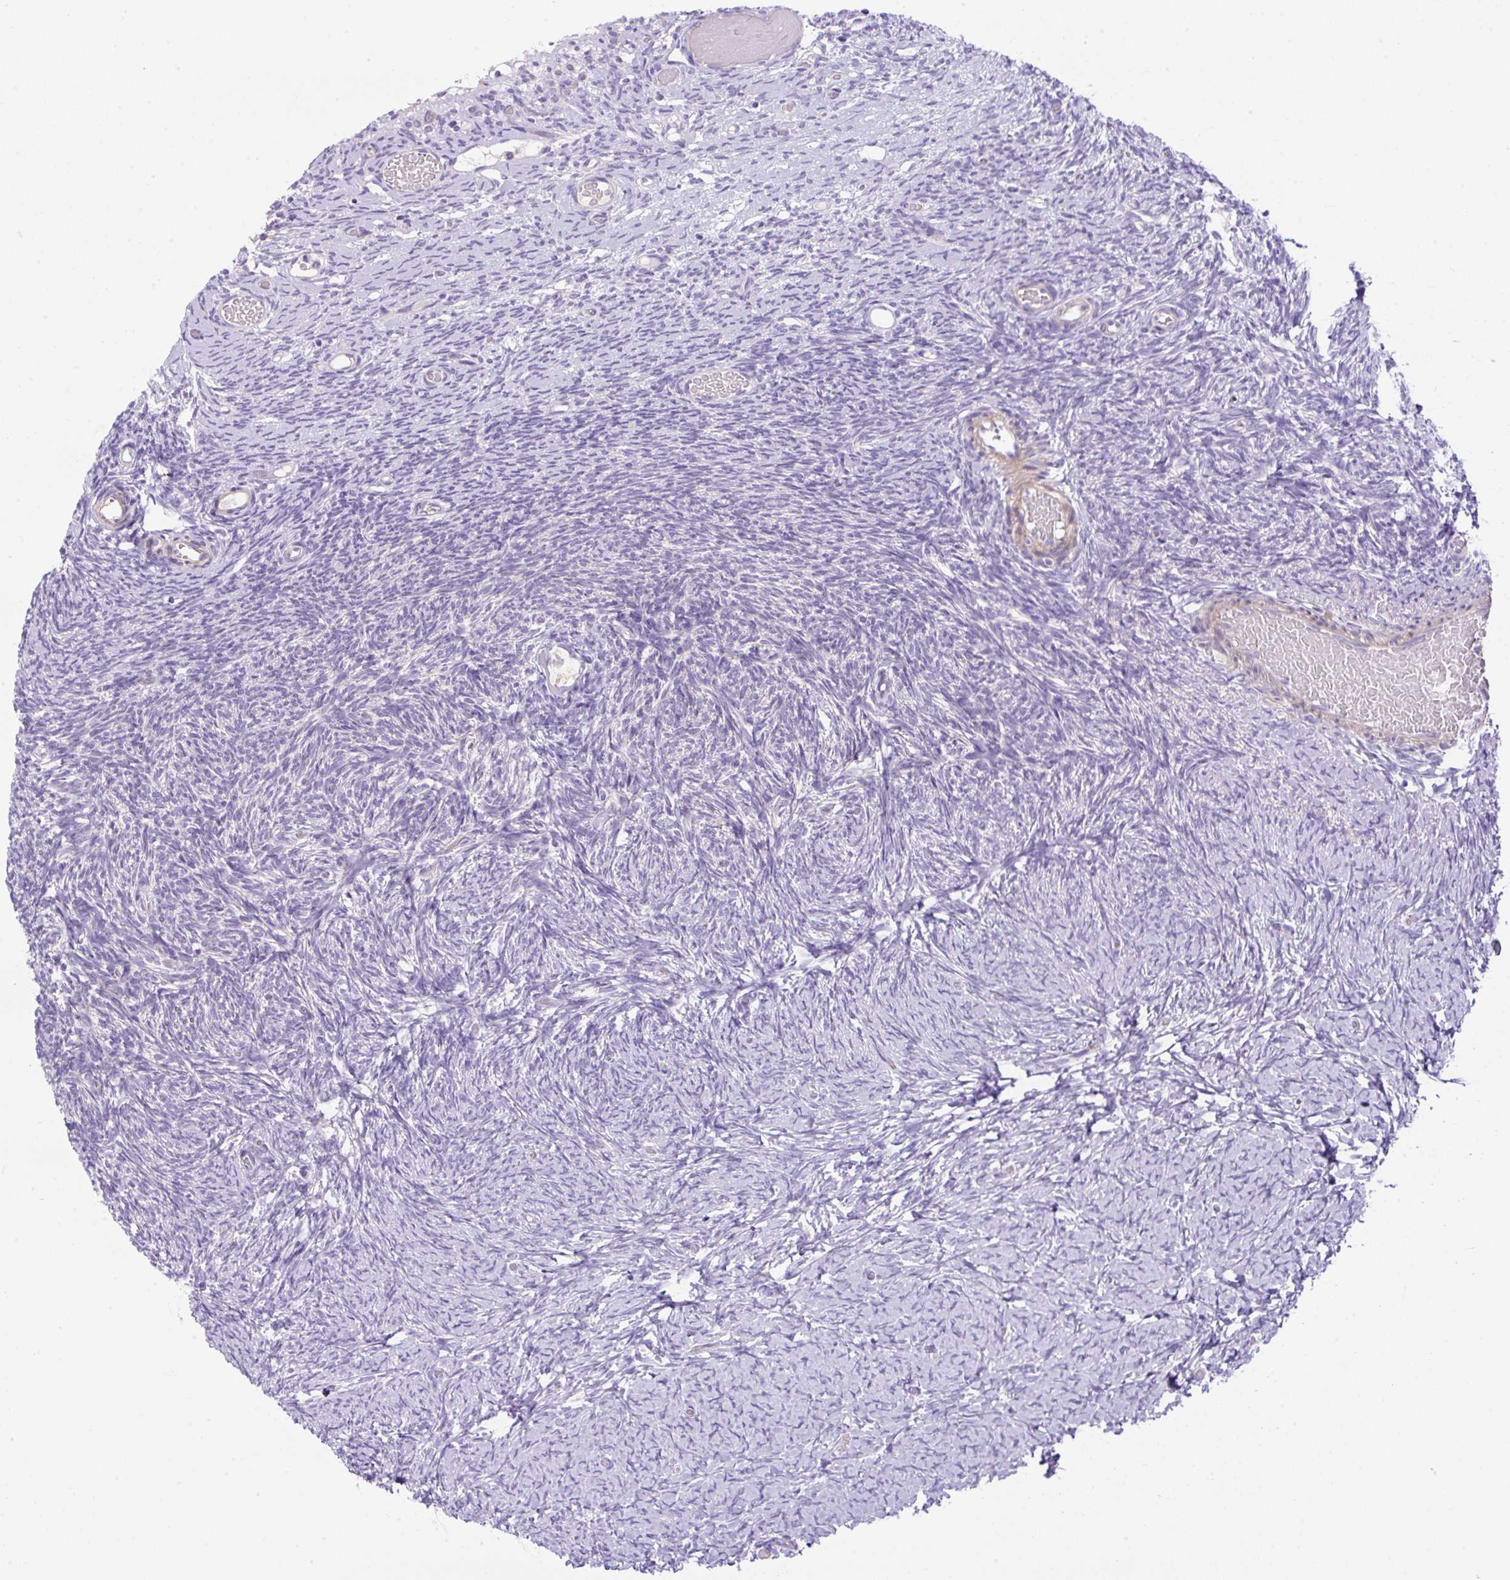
{"staining": {"intensity": "weak", "quantity": ">75%", "location": "cytoplasmic/membranous"}, "tissue": "ovary", "cell_type": "Follicle cells", "image_type": "normal", "snomed": [{"axis": "morphology", "description": "Normal tissue, NOS"}, {"axis": "topography", "description": "Ovary"}], "caption": "Immunohistochemistry (DAB (3,3'-diaminobenzidine)) staining of normal human ovary shows weak cytoplasmic/membranous protein staining in about >75% of follicle cells. The protein is stained brown, and the nuclei are stained in blue (DAB IHC with brightfield microscopy, high magnification).", "gene": "NPTN", "patient": {"sex": "female", "age": 39}}